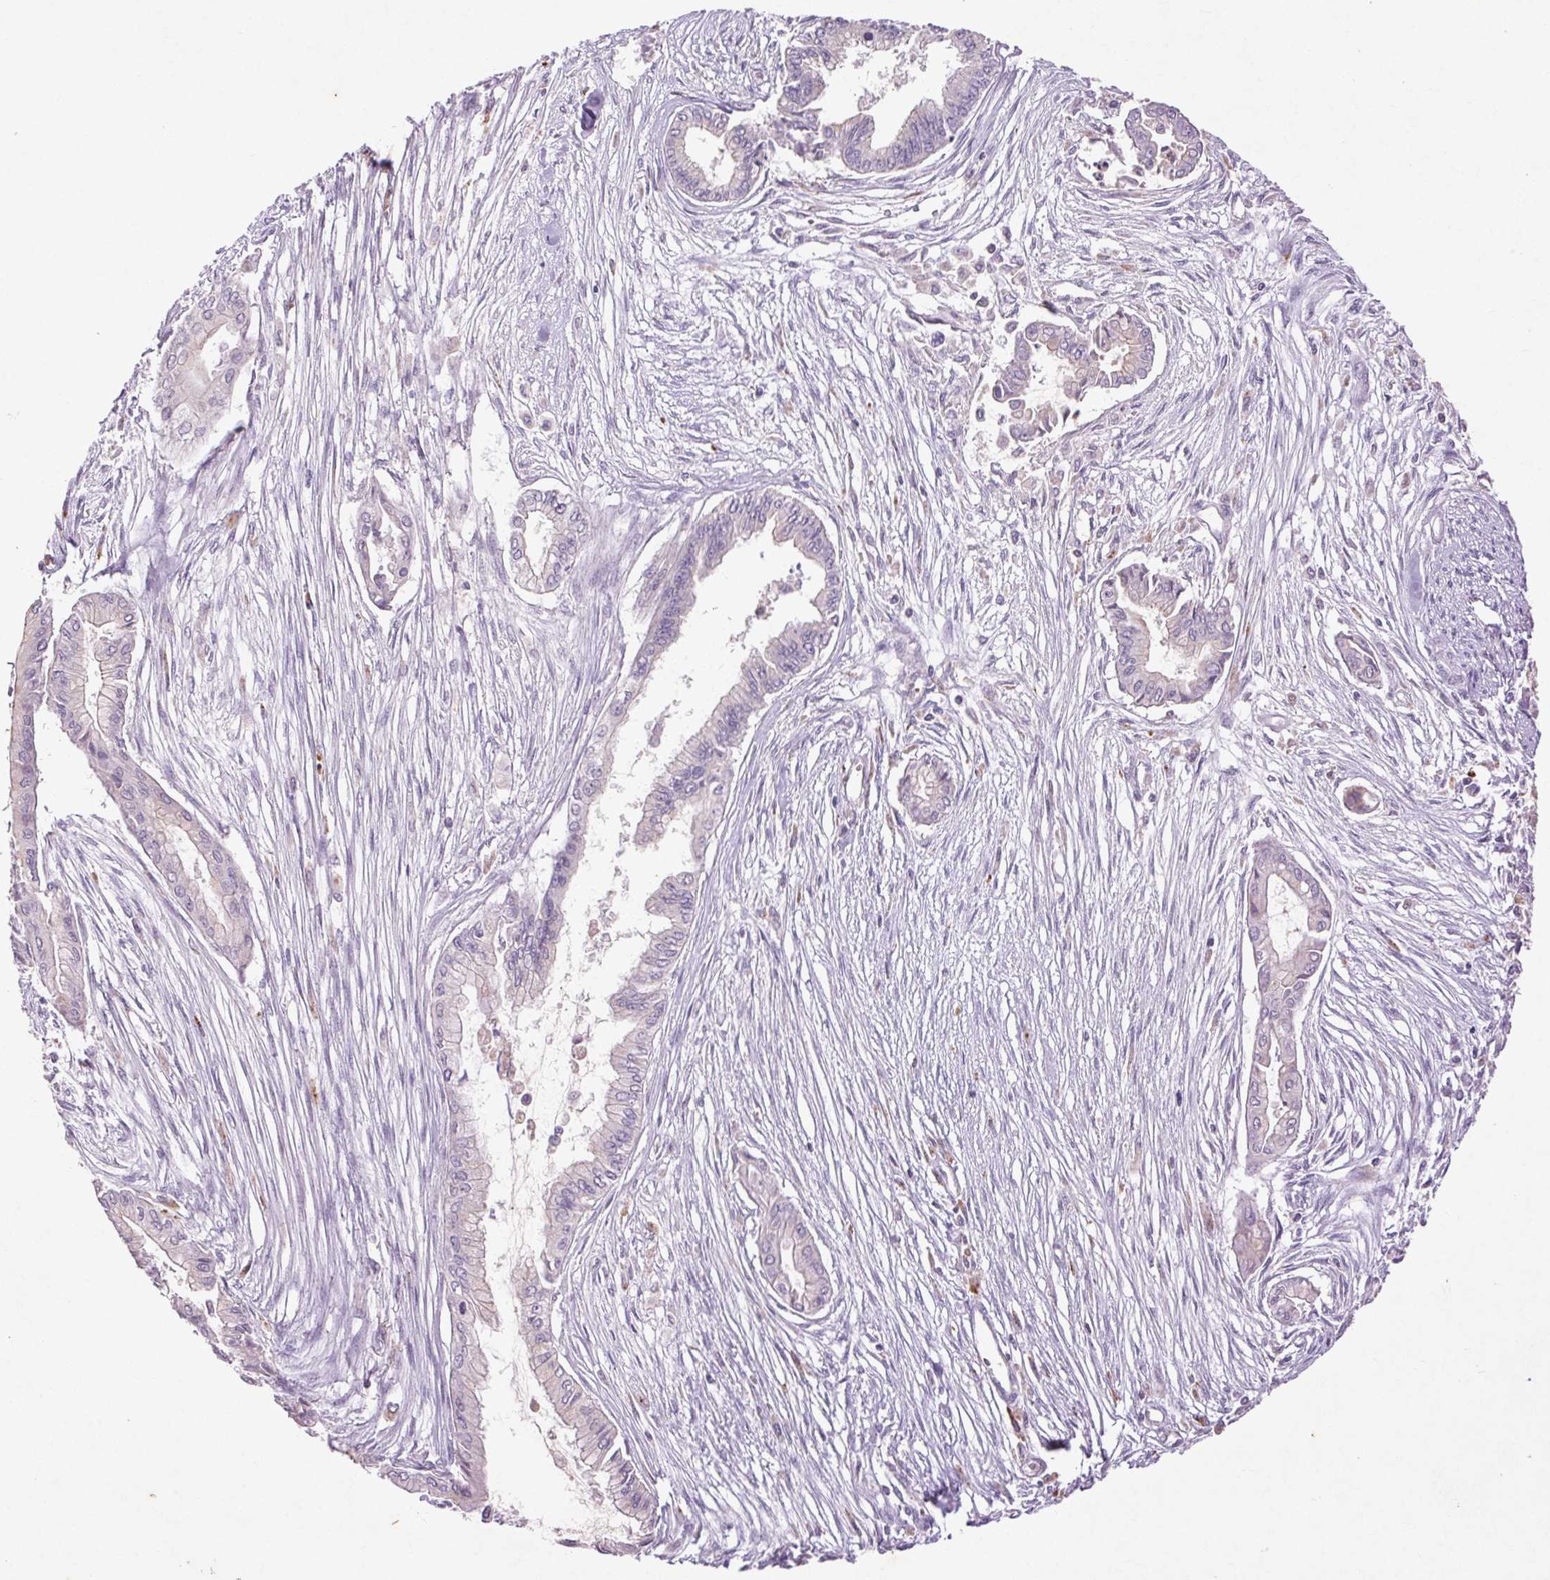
{"staining": {"intensity": "negative", "quantity": "none", "location": "none"}, "tissue": "pancreatic cancer", "cell_type": "Tumor cells", "image_type": "cancer", "snomed": [{"axis": "morphology", "description": "Adenocarcinoma, NOS"}, {"axis": "topography", "description": "Pancreas"}], "caption": "High magnification brightfield microscopy of pancreatic cancer stained with DAB (3,3'-diaminobenzidine) (brown) and counterstained with hematoxylin (blue): tumor cells show no significant positivity.", "gene": "FNDC7", "patient": {"sex": "female", "age": 68}}